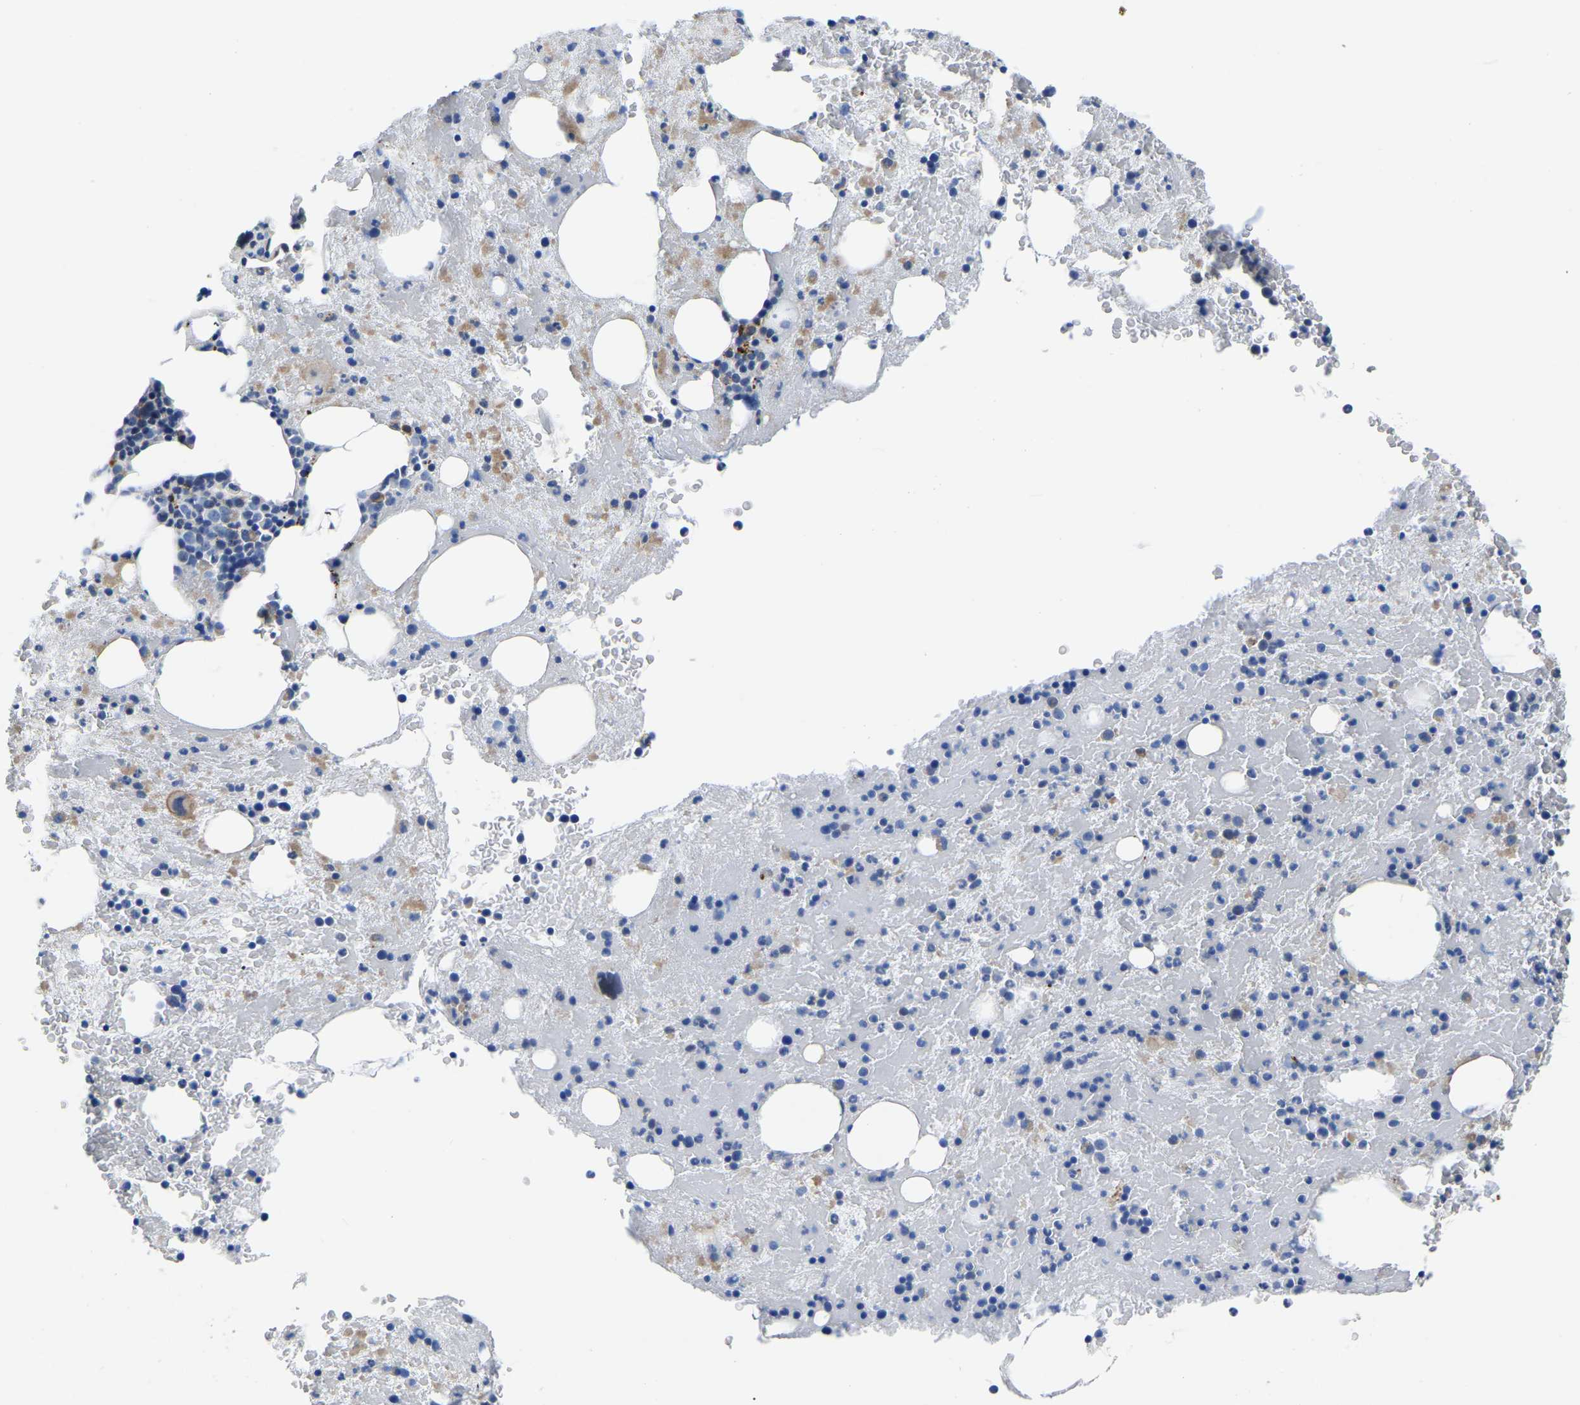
{"staining": {"intensity": "negative", "quantity": "none", "location": "none"}, "tissue": "bone marrow", "cell_type": "Hematopoietic cells", "image_type": "normal", "snomed": [{"axis": "morphology", "description": "Normal tissue, NOS"}, {"axis": "morphology", "description": "Inflammation, NOS"}, {"axis": "topography", "description": "Bone marrow"}], "caption": "Bone marrow was stained to show a protein in brown. There is no significant staining in hematopoietic cells. The staining is performed using DAB brown chromogen with nuclei counter-stained in using hematoxylin.", "gene": "PDLIM7", "patient": {"sex": "male", "age": 63}}